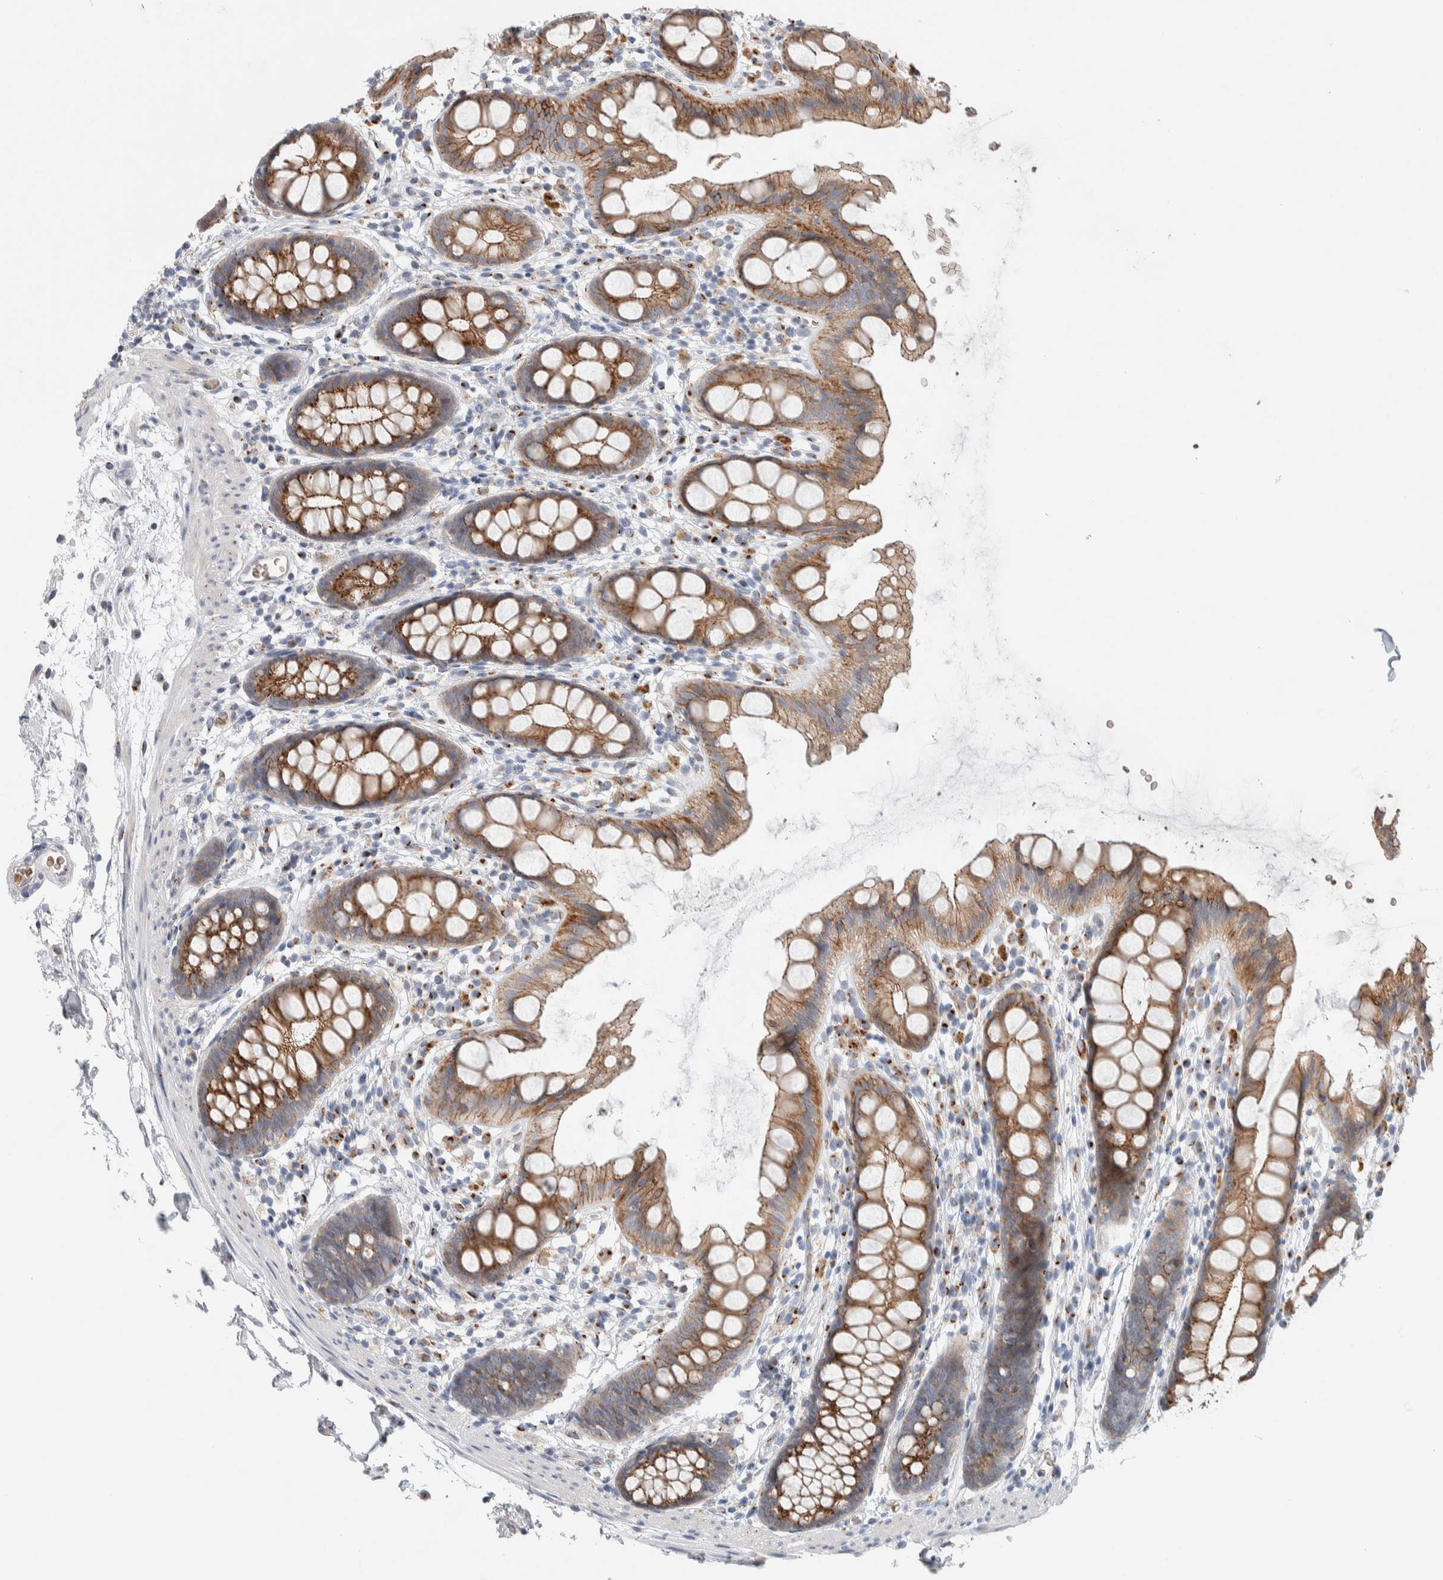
{"staining": {"intensity": "moderate", "quantity": ">75%", "location": "cytoplasmic/membranous"}, "tissue": "rectum", "cell_type": "Glandular cells", "image_type": "normal", "snomed": [{"axis": "morphology", "description": "Normal tissue, NOS"}, {"axis": "topography", "description": "Rectum"}], "caption": "Protein analysis of normal rectum demonstrates moderate cytoplasmic/membranous expression in about >75% of glandular cells. Using DAB (3,3'-diaminobenzidine) (brown) and hematoxylin (blue) stains, captured at high magnification using brightfield microscopy.", "gene": "SLC38A10", "patient": {"sex": "female", "age": 65}}